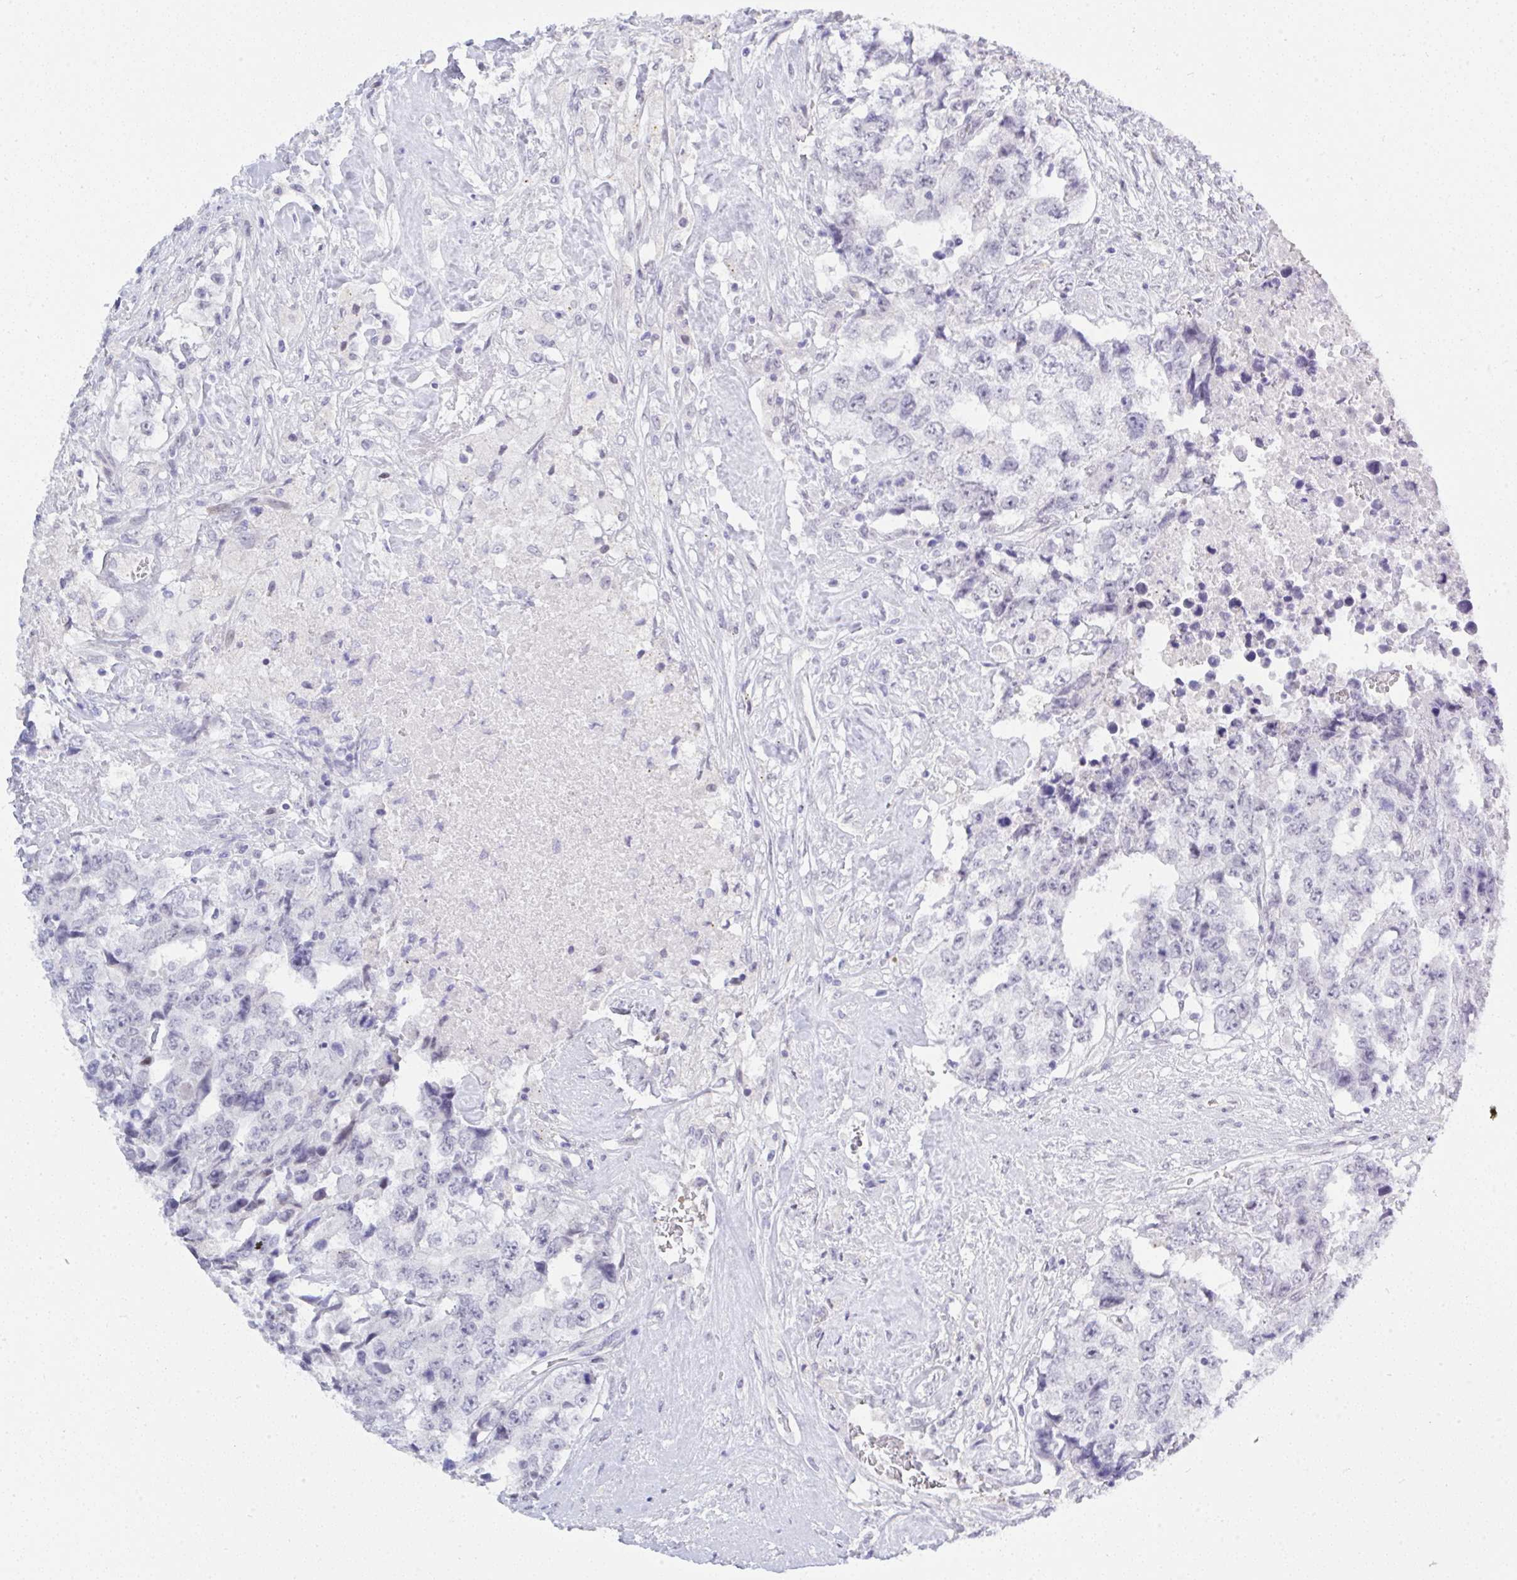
{"staining": {"intensity": "negative", "quantity": "none", "location": "none"}, "tissue": "testis cancer", "cell_type": "Tumor cells", "image_type": "cancer", "snomed": [{"axis": "morphology", "description": "Carcinoma, Embryonal, NOS"}, {"axis": "topography", "description": "Testis"}], "caption": "Tumor cells show no significant protein positivity in testis cancer. (DAB immunohistochemistry with hematoxylin counter stain).", "gene": "MFSD4A", "patient": {"sex": "male", "age": 24}}